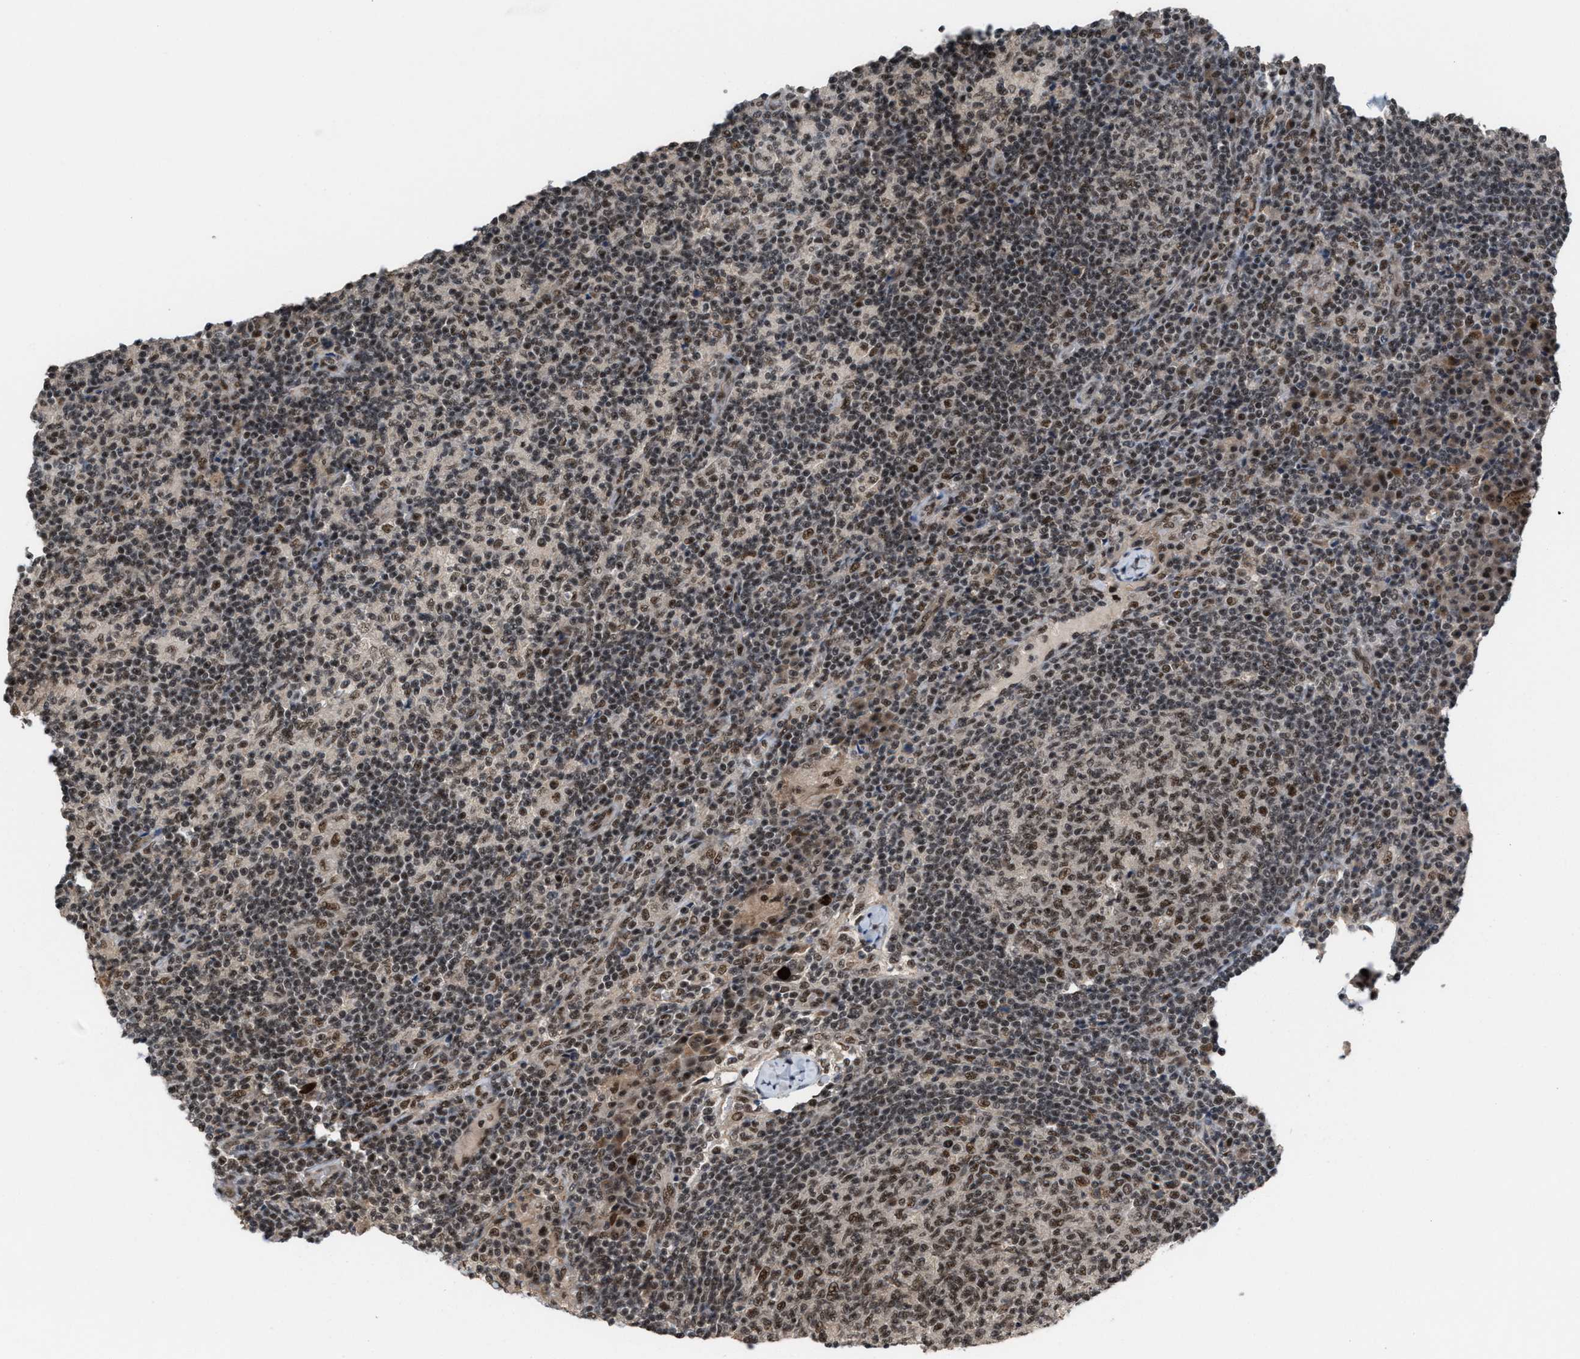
{"staining": {"intensity": "strong", "quantity": ">75%", "location": "nuclear"}, "tissue": "lymph node", "cell_type": "Germinal center cells", "image_type": "normal", "snomed": [{"axis": "morphology", "description": "Normal tissue, NOS"}, {"axis": "morphology", "description": "Inflammation, NOS"}, {"axis": "topography", "description": "Lymph node"}], "caption": "High-magnification brightfield microscopy of normal lymph node stained with DAB (brown) and counterstained with hematoxylin (blue). germinal center cells exhibit strong nuclear expression is seen in approximately>75% of cells.", "gene": "PRPF4", "patient": {"sex": "male", "age": 55}}